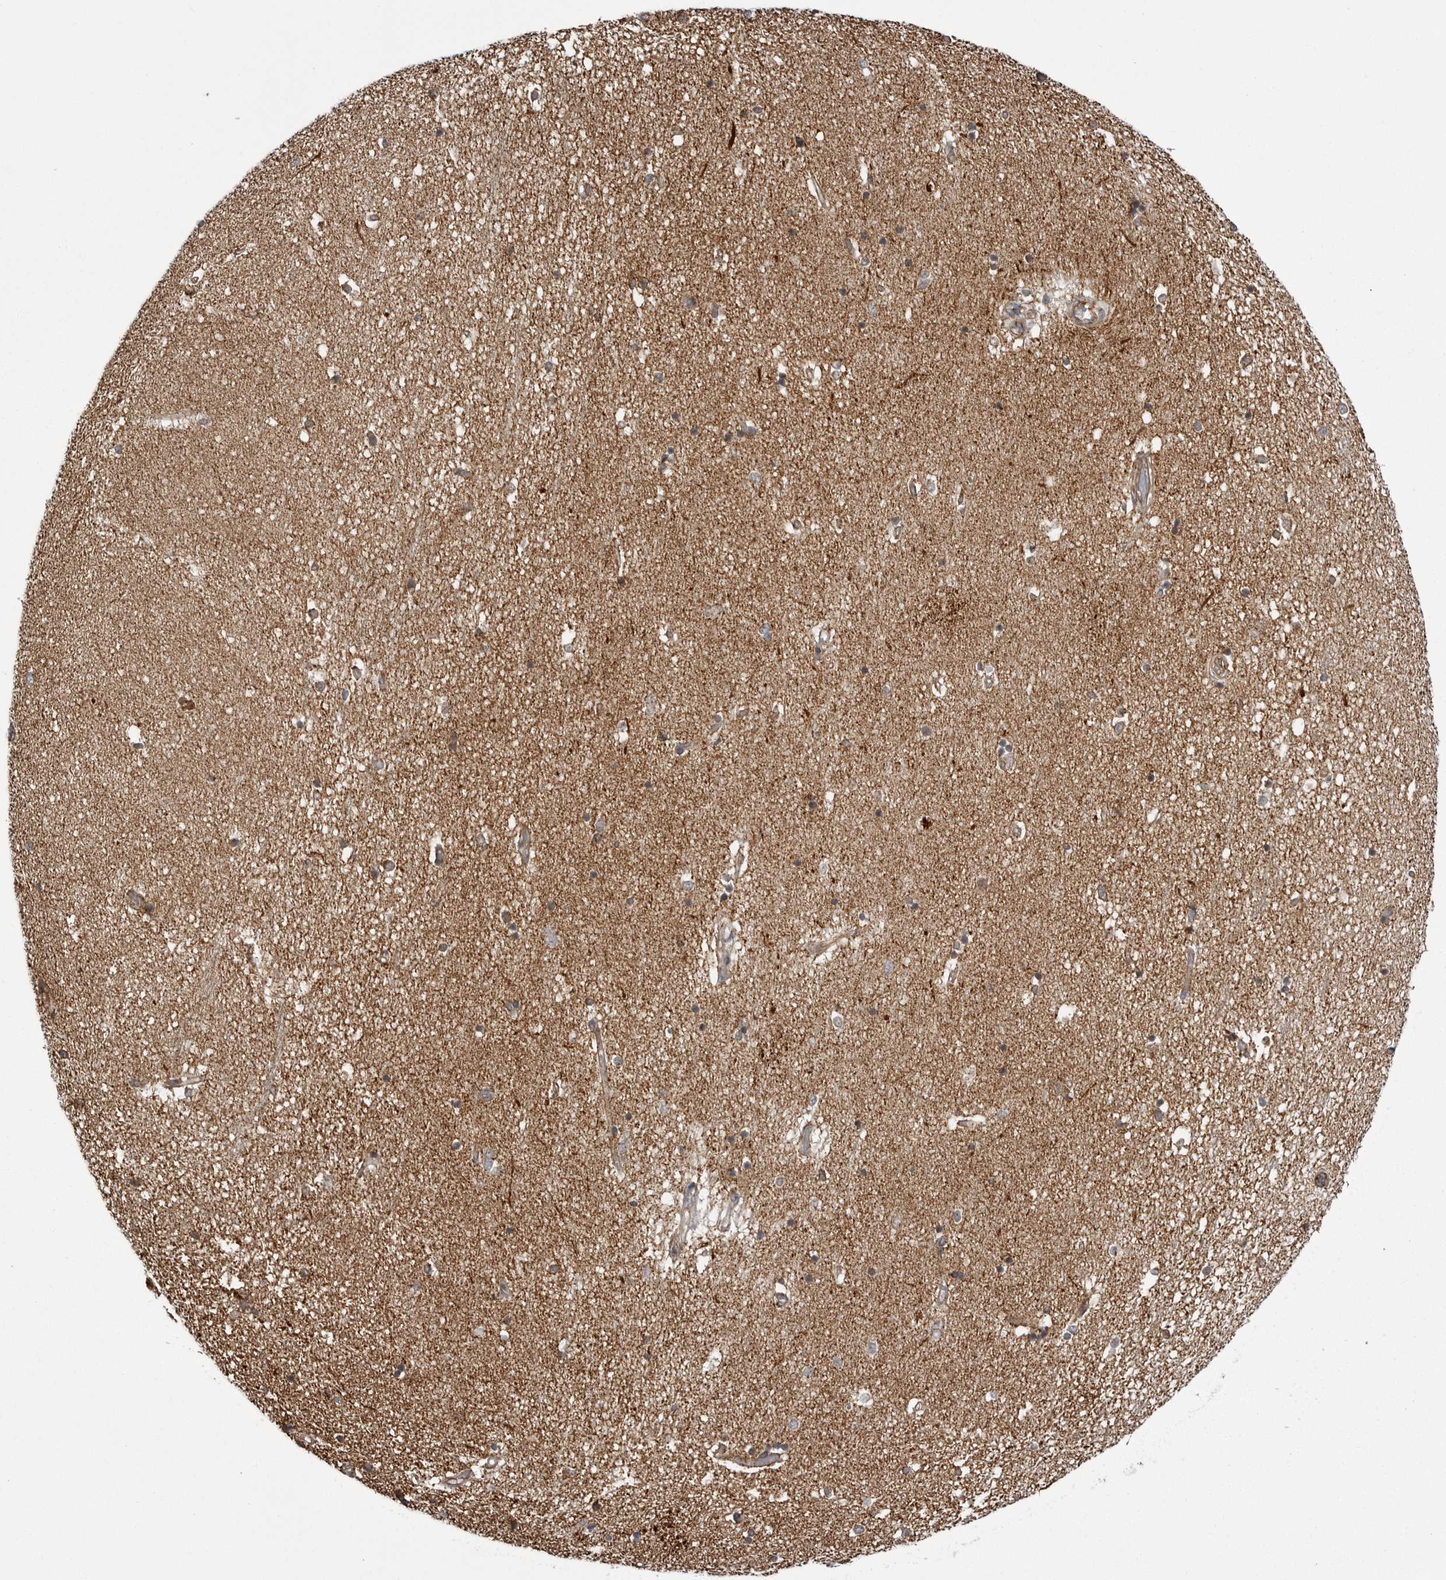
{"staining": {"intensity": "moderate", "quantity": ">75%", "location": "cytoplasmic/membranous"}, "tissue": "hippocampus", "cell_type": "Glial cells", "image_type": "normal", "snomed": [{"axis": "morphology", "description": "Normal tissue, NOS"}, {"axis": "topography", "description": "Hippocampus"}], "caption": "High-magnification brightfield microscopy of benign hippocampus stained with DAB (3,3'-diaminobenzidine) (brown) and counterstained with hematoxylin (blue). glial cells exhibit moderate cytoplasmic/membranous expression is seen in approximately>75% of cells.", "gene": "FH", "patient": {"sex": "male", "age": 45}}